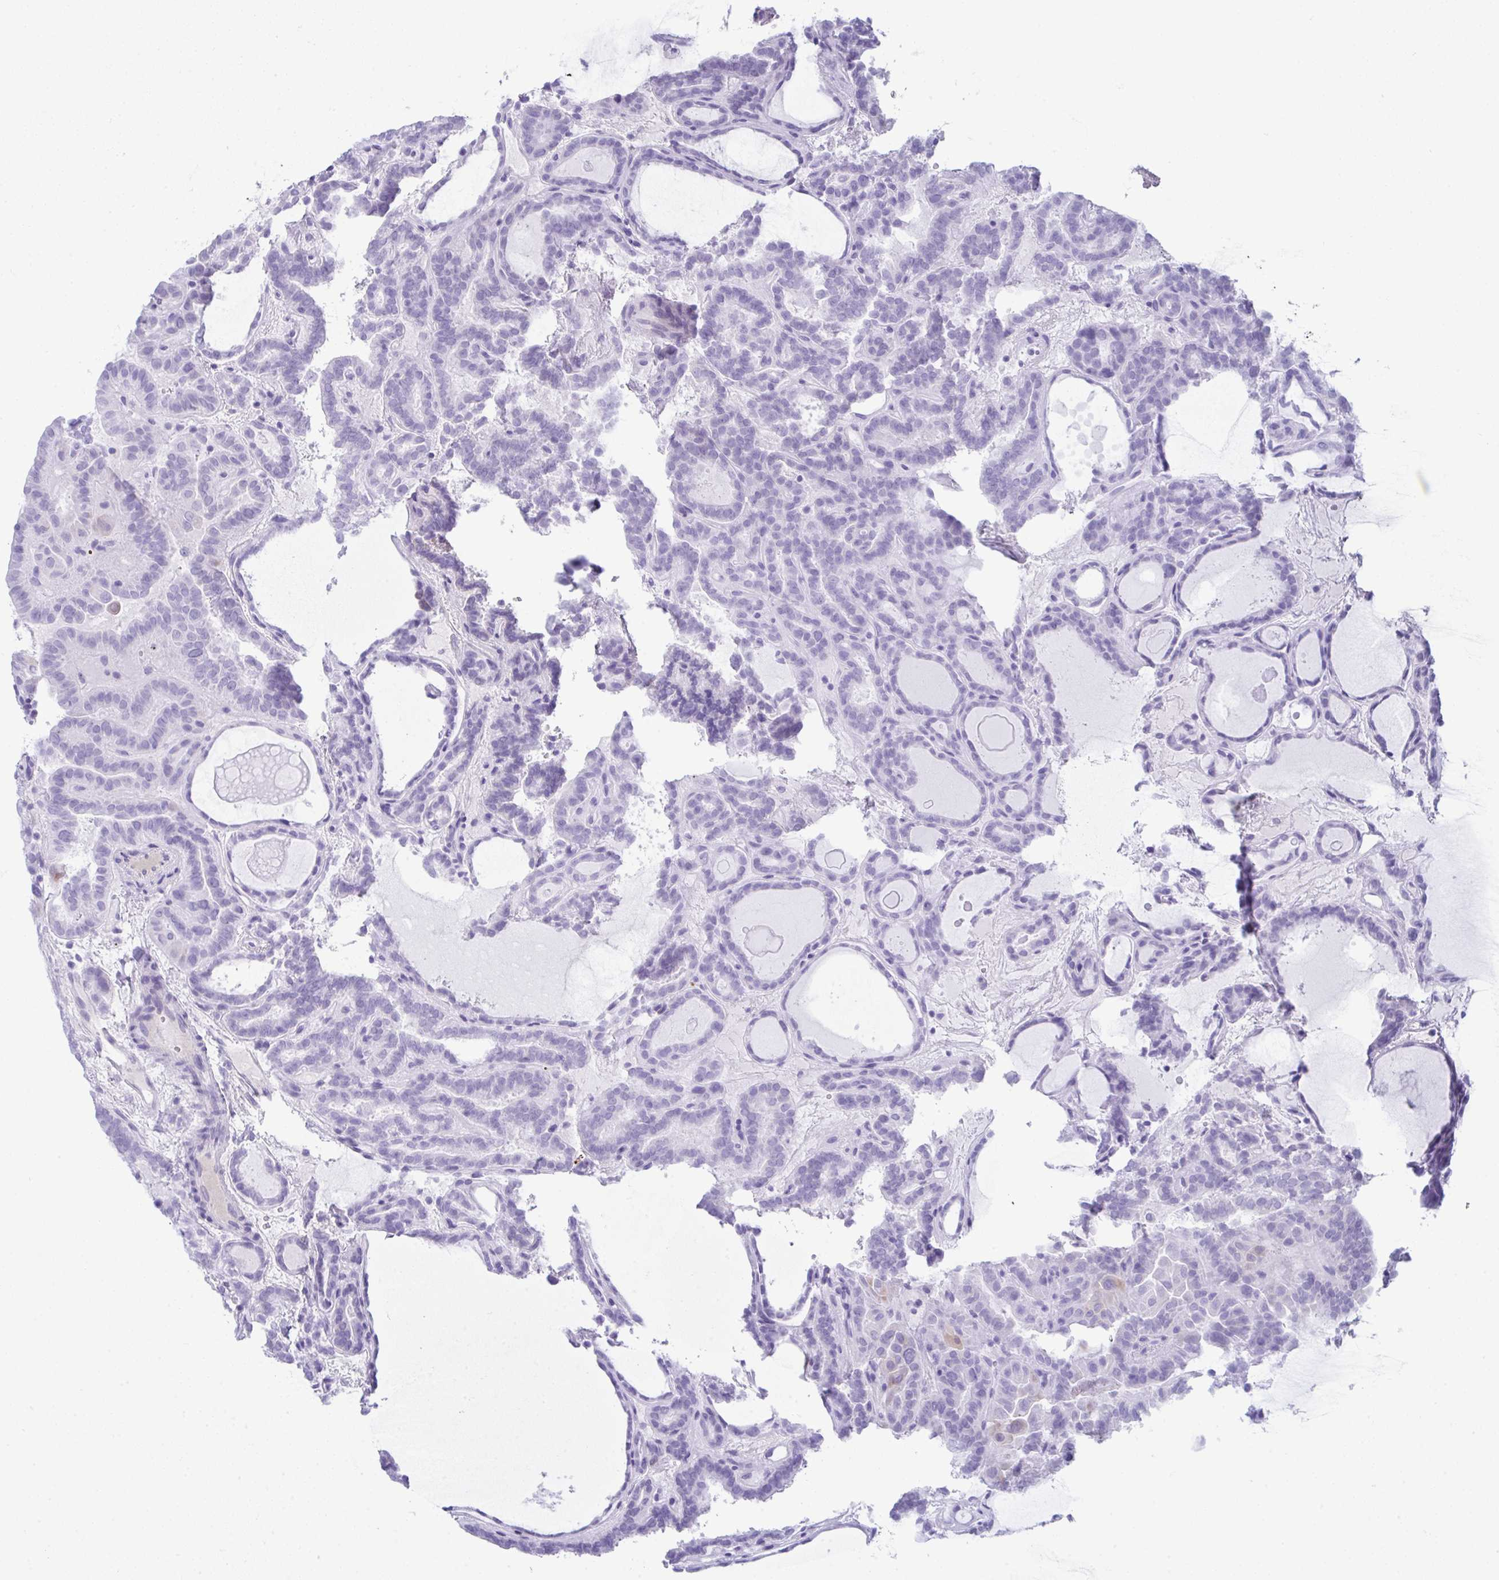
{"staining": {"intensity": "negative", "quantity": "none", "location": "none"}, "tissue": "thyroid cancer", "cell_type": "Tumor cells", "image_type": "cancer", "snomed": [{"axis": "morphology", "description": "Papillary adenocarcinoma, NOS"}, {"axis": "topography", "description": "Thyroid gland"}], "caption": "Histopathology image shows no significant protein expression in tumor cells of papillary adenocarcinoma (thyroid). The staining was performed using DAB (3,3'-diaminobenzidine) to visualize the protein expression in brown, while the nuclei were stained in blue with hematoxylin (Magnification: 20x).", "gene": "JCHAIN", "patient": {"sex": "female", "age": 46}}